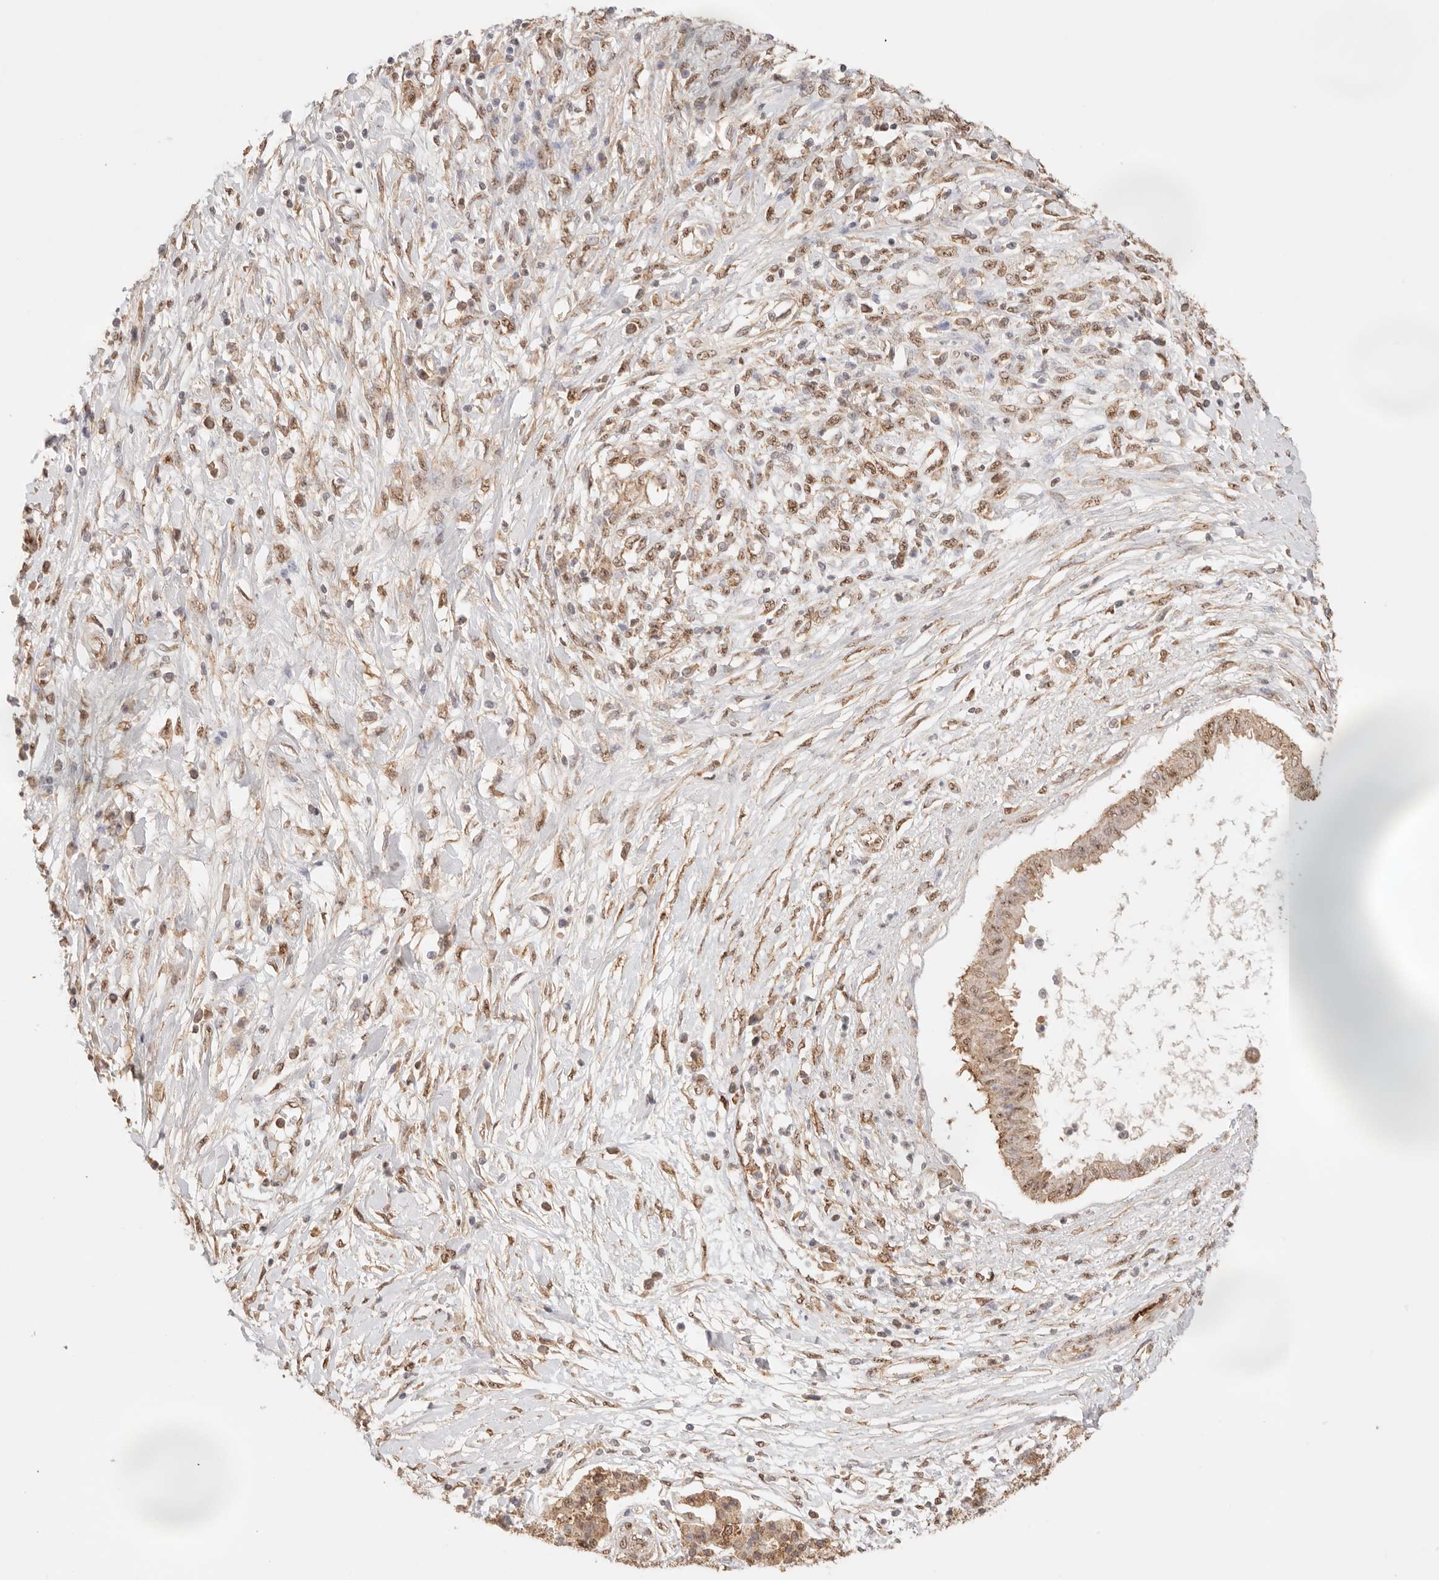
{"staining": {"intensity": "moderate", "quantity": ">75%", "location": "cytoplasmic/membranous,nuclear"}, "tissue": "pancreatic cancer", "cell_type": "Tumor cells", "image_type": "cancer", "snomed": [{"axis": "morphology", "description": "Adenocarcinoma, NOS"}, {"axis": "topography", "description": "Pancreas"}], "caption": "IHC staining of pancreatic cancer, which displays medium levels of moderate cytoplasmic/membranous and nuclear staining in approximately >75% of tumor cells indicating moderate cytoplasmic/membranous and nuclear protein positivity. The staining was performed using DAB (brown) for protein detection and nuclei were counterstained in hematoxylin (blue).", "gene": "IL1R2", "patient": {"sex": "female", "age": 56}}